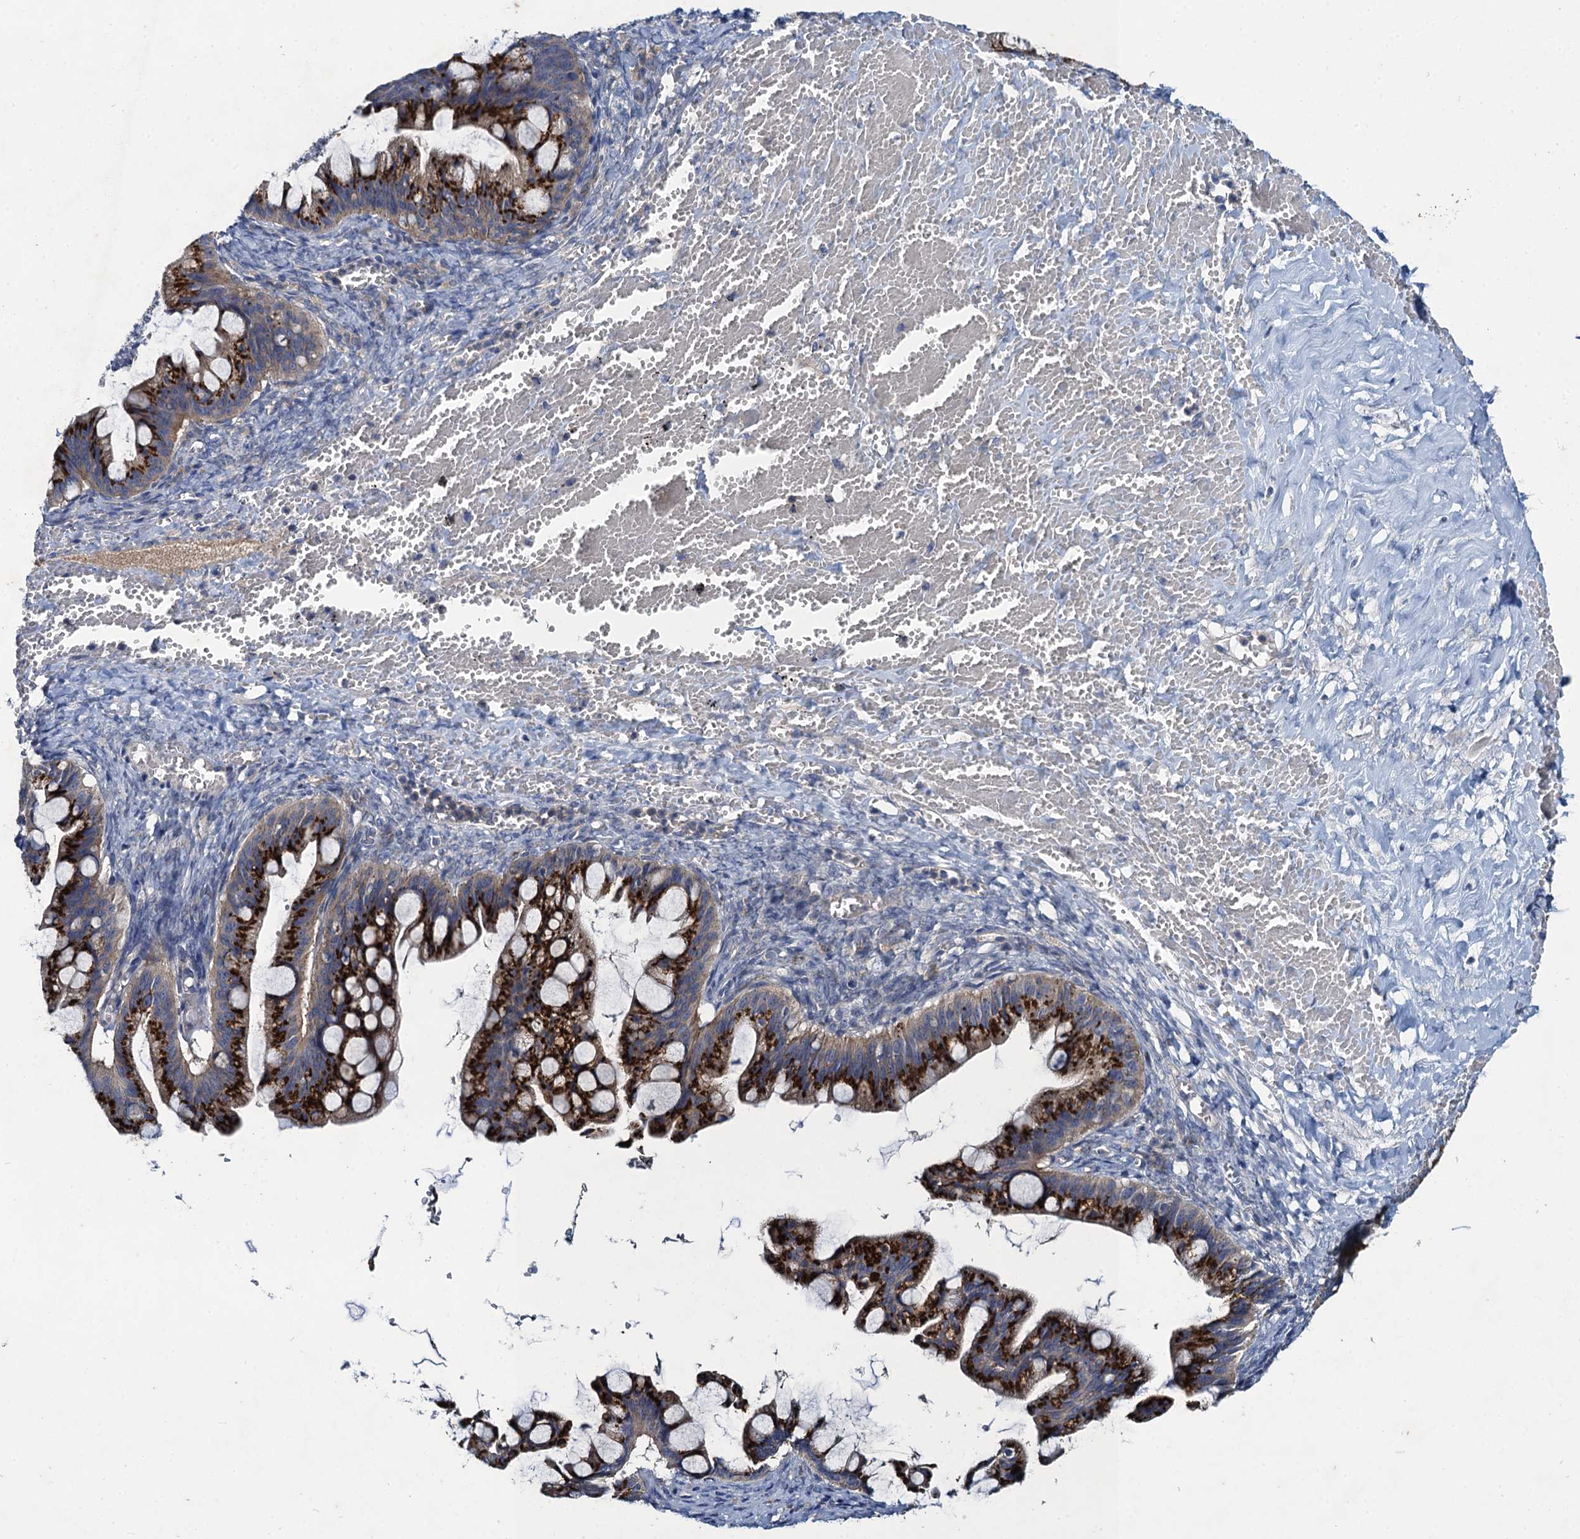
{"staining": {"intensity": "strong", "quantity": ">75%", "location": "cytoplasmic/membranous"}, "tissue": "ovarian cancer", "cell_type": "Tumor cells", "image_type": "cancer", "snomed": [{"axis": "morphology", "description": "Cystadenocarcinoma, mucinous, NOS"}, {"axis": "topography", "description": "Ovary"}], "caption": "Immunohistochemical staining of human ovarian cancer demonstrates strong cytoplasmic/membranous protein expression in approximately >75% of tumor cells.", "gene": "SNAP29", "patient": {"sex": "female", "age": 73}}